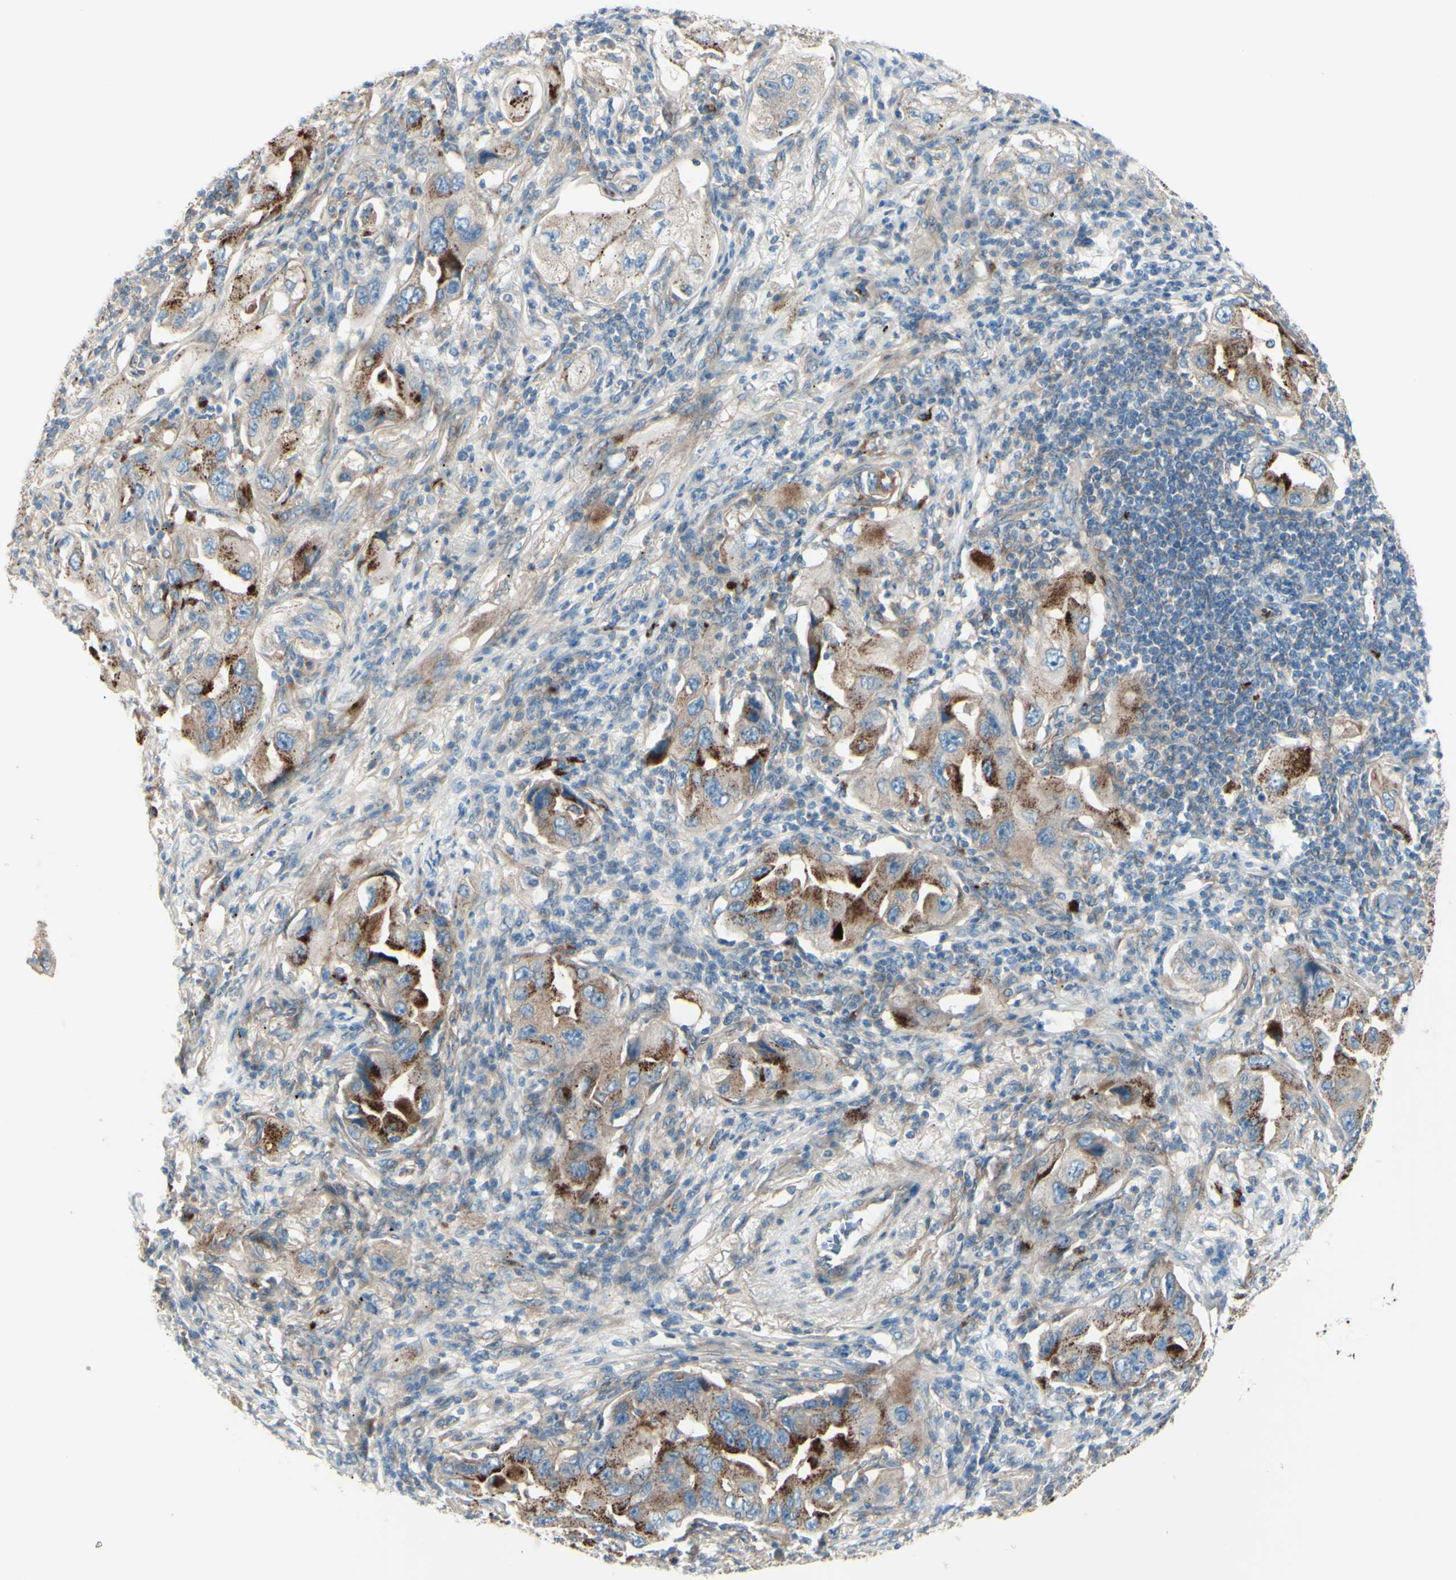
{"staining": {"intensity": "weak", "quantity": ">75%", "location": "cytoplasmic/membranous"}, "tissue": "lung cancer", "cell_type": "Tumor cells", "image_type": "cancer", "snomed": [{"axis": "morphology", "description": "Adenocarcinoma, NOS"}, {"axis": "topography", "description": "Lung"}], "caption": "Weak cytoplasmic/membranous positivity is seen in approximately >75% of tumor cells in lung cancer. (IHC, brightfield microscopy, high magnification).", "gene": "PCDHGA2", "patient": {"sex": "female", "age": 65}}